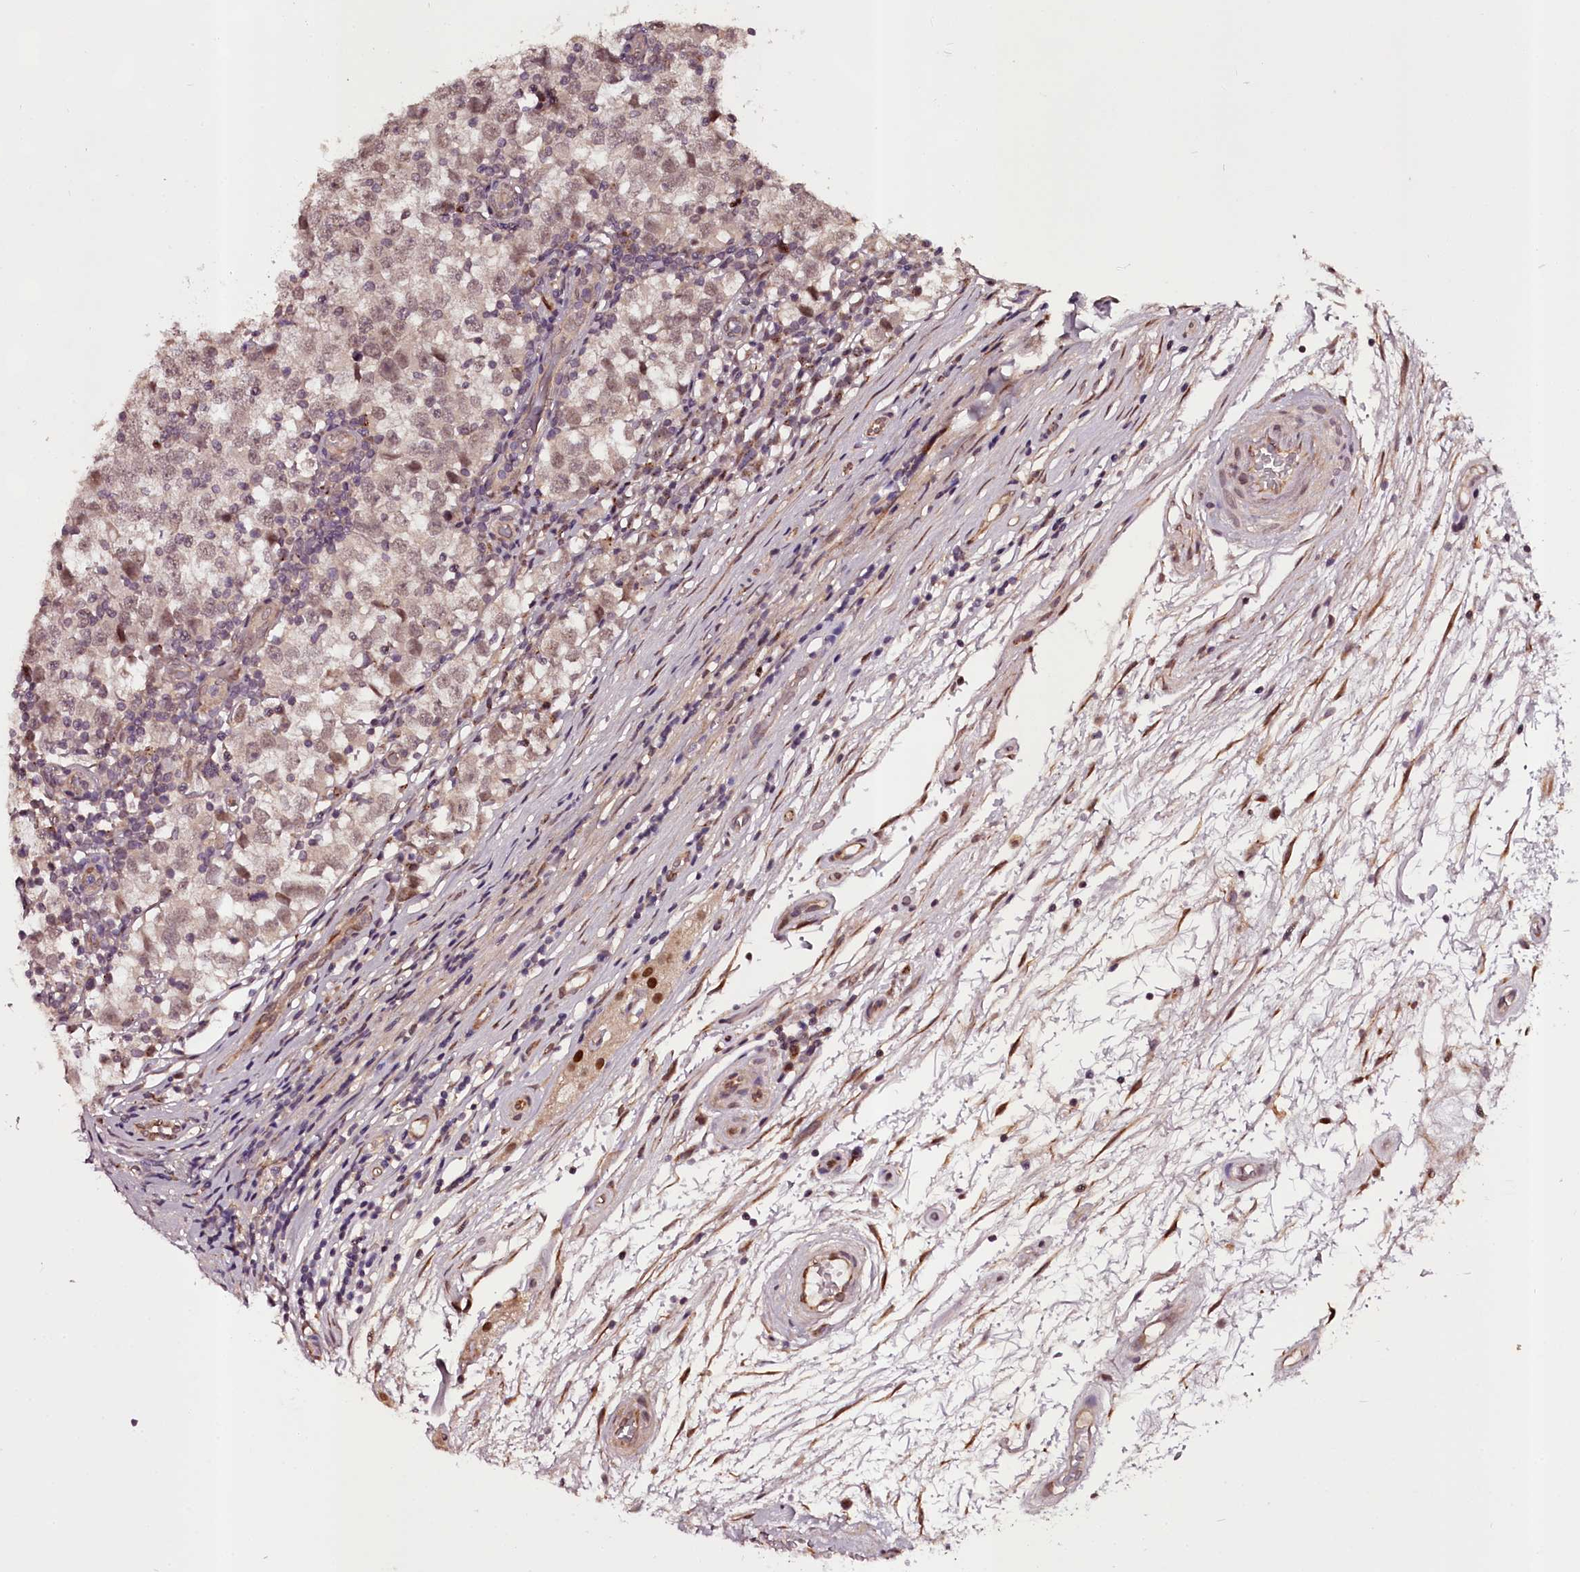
{"staining": {"intensity": "moderate", "quantity": "25%-75%", "location": "nuclear"}, "tissue": "testis cancer", "cell_type": "Tumor cells", "image_type": "cancer", "snomed": [{"axis": "morphology", "description": "Seminoma, NOS"}, {"axis": "topography", "description": "Testis"}], "caption": "Testis seminoma stained with a protein marker reveals moderate staining in tumor cells.", "gene": "MAML3", "patient": {"sex": "male", "age": 65}}